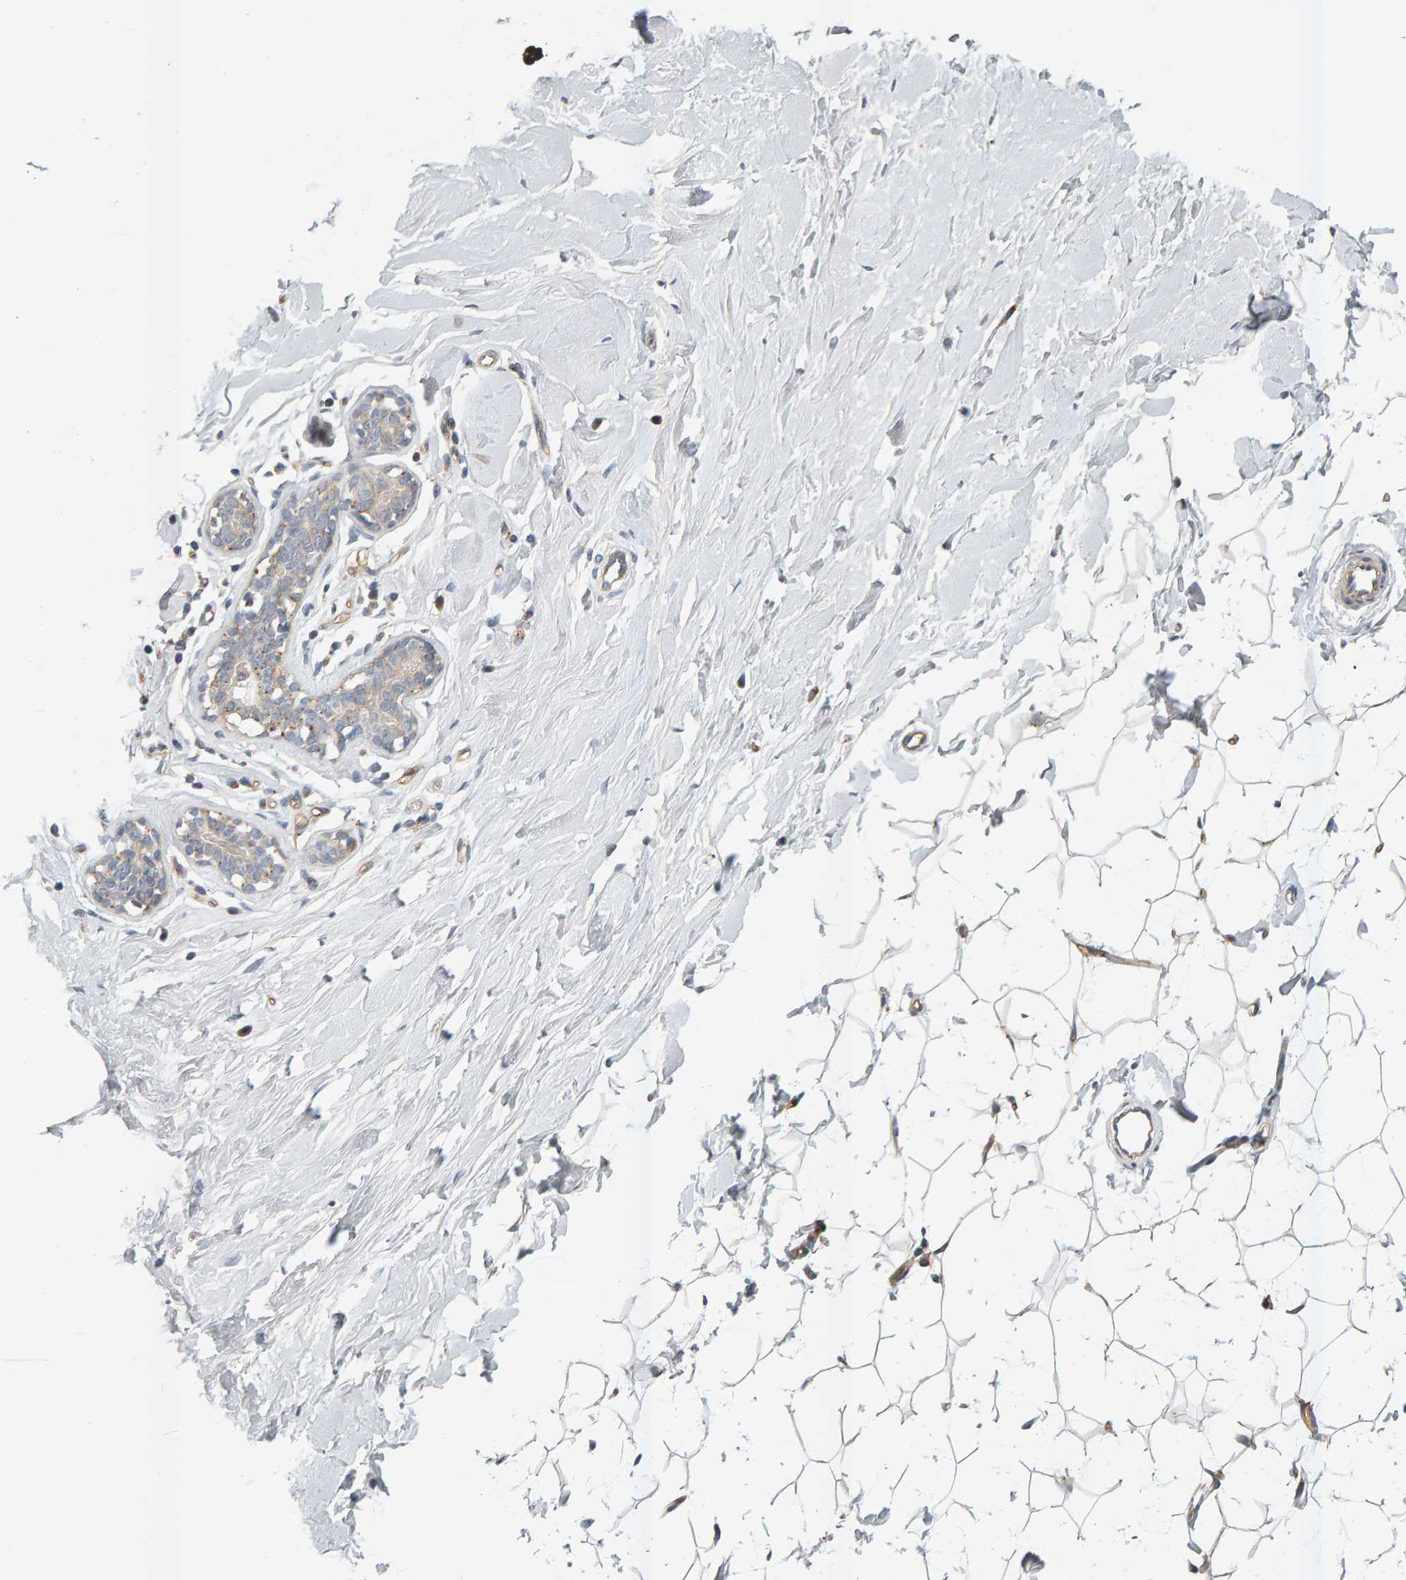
{"staining": {"intensity": "weak", "quantity": ">75%", "location": "cytoplasmic/membranous"}, "tissue": "breast", "cell_type": "Adipocytes", "image_type": "normal", "snomed": [{"axis": "morphology", "description": "Normal tissue, NOS"}, {"axis": "topography", "description": "Breast"}], "caption": "Human breast stained with a brown dye reveals weak cytoplasmic/membranous positive positivity in about >75% of adipocytes.", "gene": "ZNF160", "patient": {"sex": "female", "age": 23}}